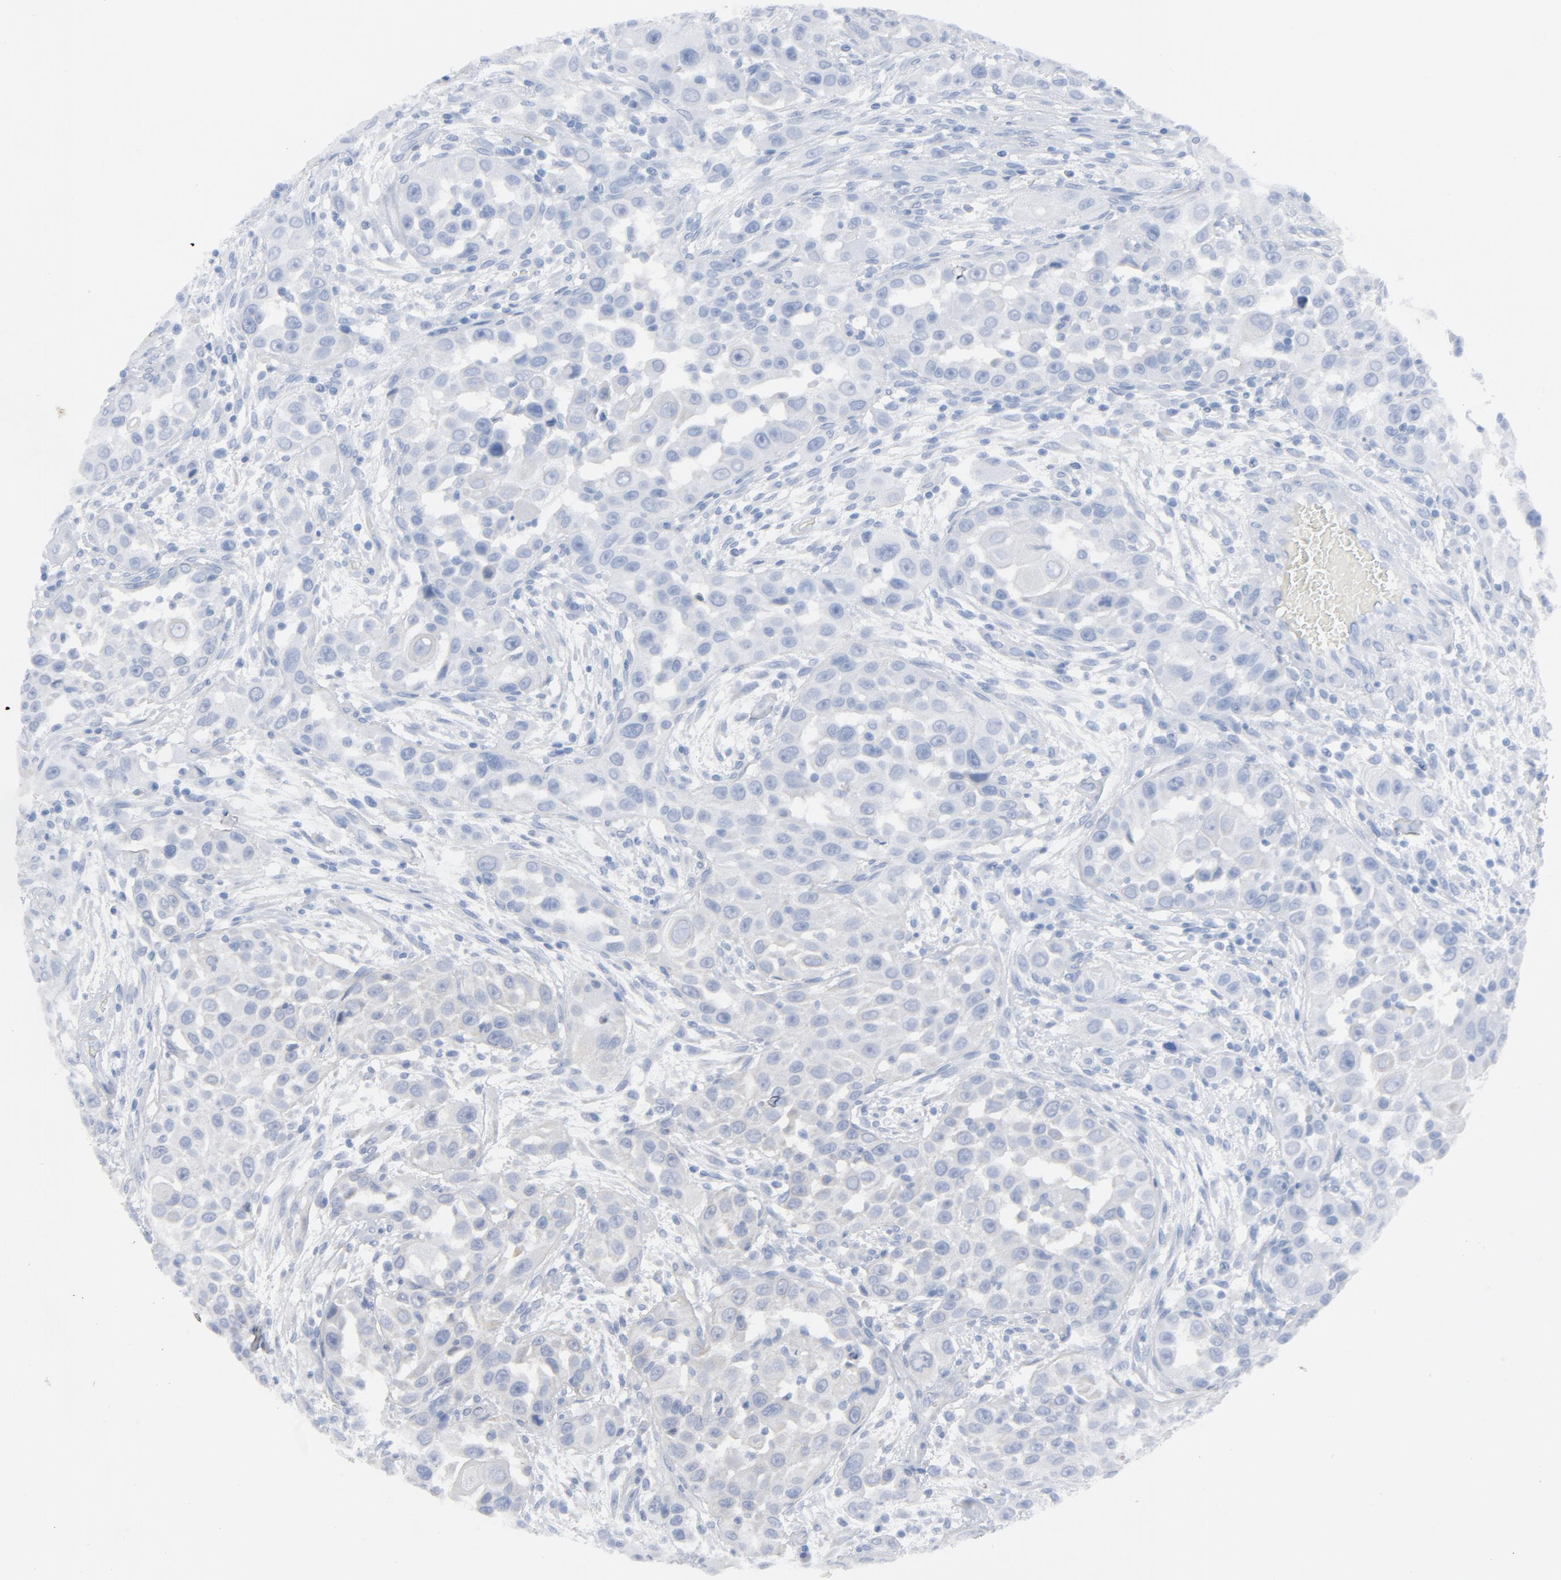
{"staining": {"intensity": "moderate", "quantity": ">75%", "location": "cytoplasmic/membranous"}, "tissue": "head and neck cancer", "cell_type": "Tumor cells", "image_type": "cancer", "snomed": [{"axis": "morphology", "description": "Carcinoma, NOS"}, {"axis": "topography", "description": "Head-Neck"}], "caption": "The image displays immunohistochemical staining of head and neck cancer. There is moderate cytoplasmic/membranous expression is present in approximately >75% of tumor cells. (IHC, brightfield microscopy, high magnification).", "gene": "C14orf119", "patient": {"sex": "male", "age": 87}}